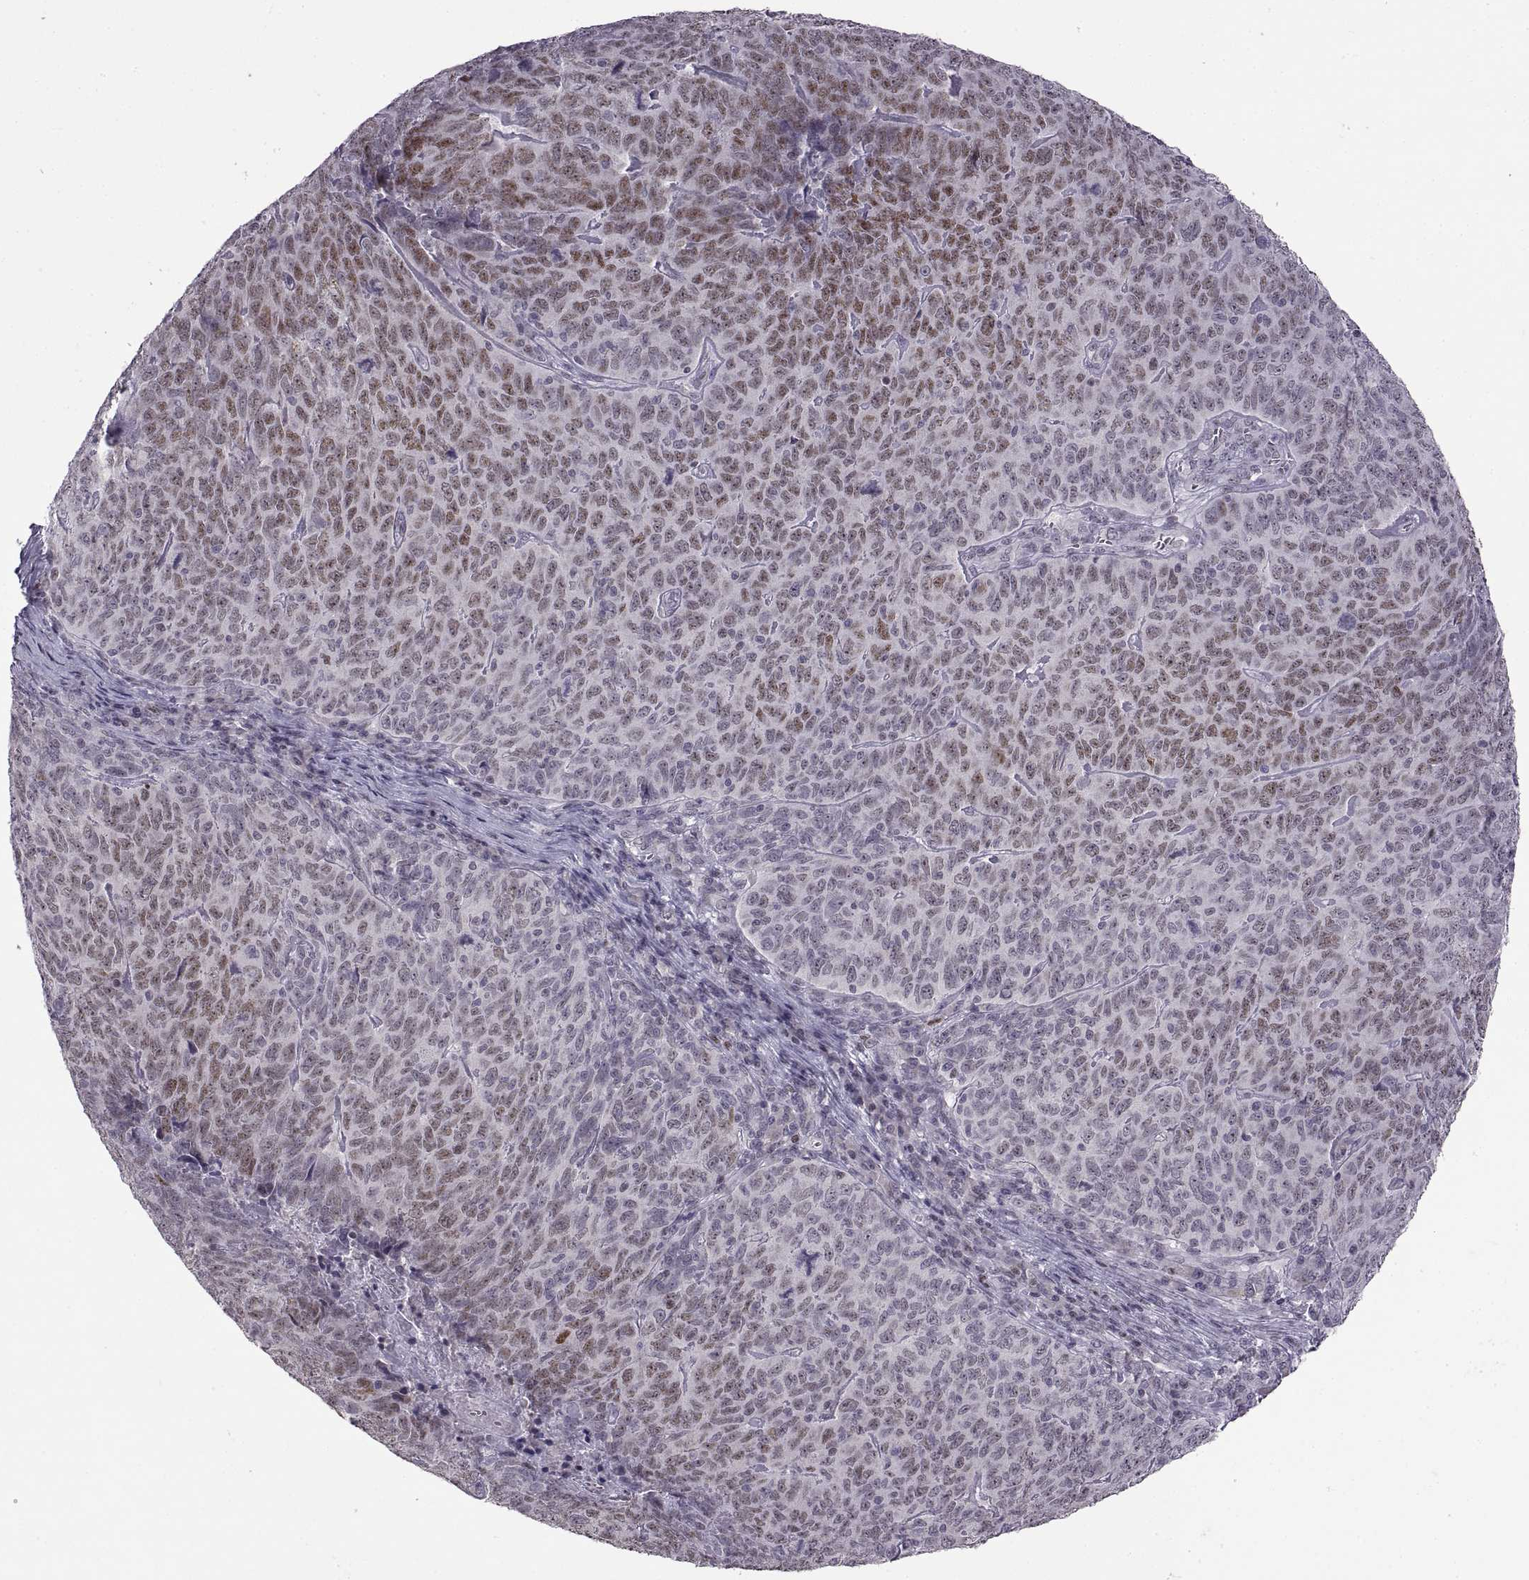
{"staining": {"intensity": "moderate", "quantity": "<25%", "location": "nuclear"}, "tissue": "skin cancer", "cell_type": "Tumor cells", "image_type": "cancer", "snomed": [{"axis": "morphology", "description": "Squamous cell carcinoma, NOS"}, {"axis": "topography", "description": "Skin"}, {"axis": "topography", "description": "Anal"}], "caption": "IHC of skin cancer displays low levels of moderate nuclear staining in approximately <25% of tumor cells. (DAB (3,3'-diaminobenzidine) IHC, brown staining for protein, blue staining for nuclei).", "gene": "NEK2", "patient": {"sex": "female", "age": 51}}